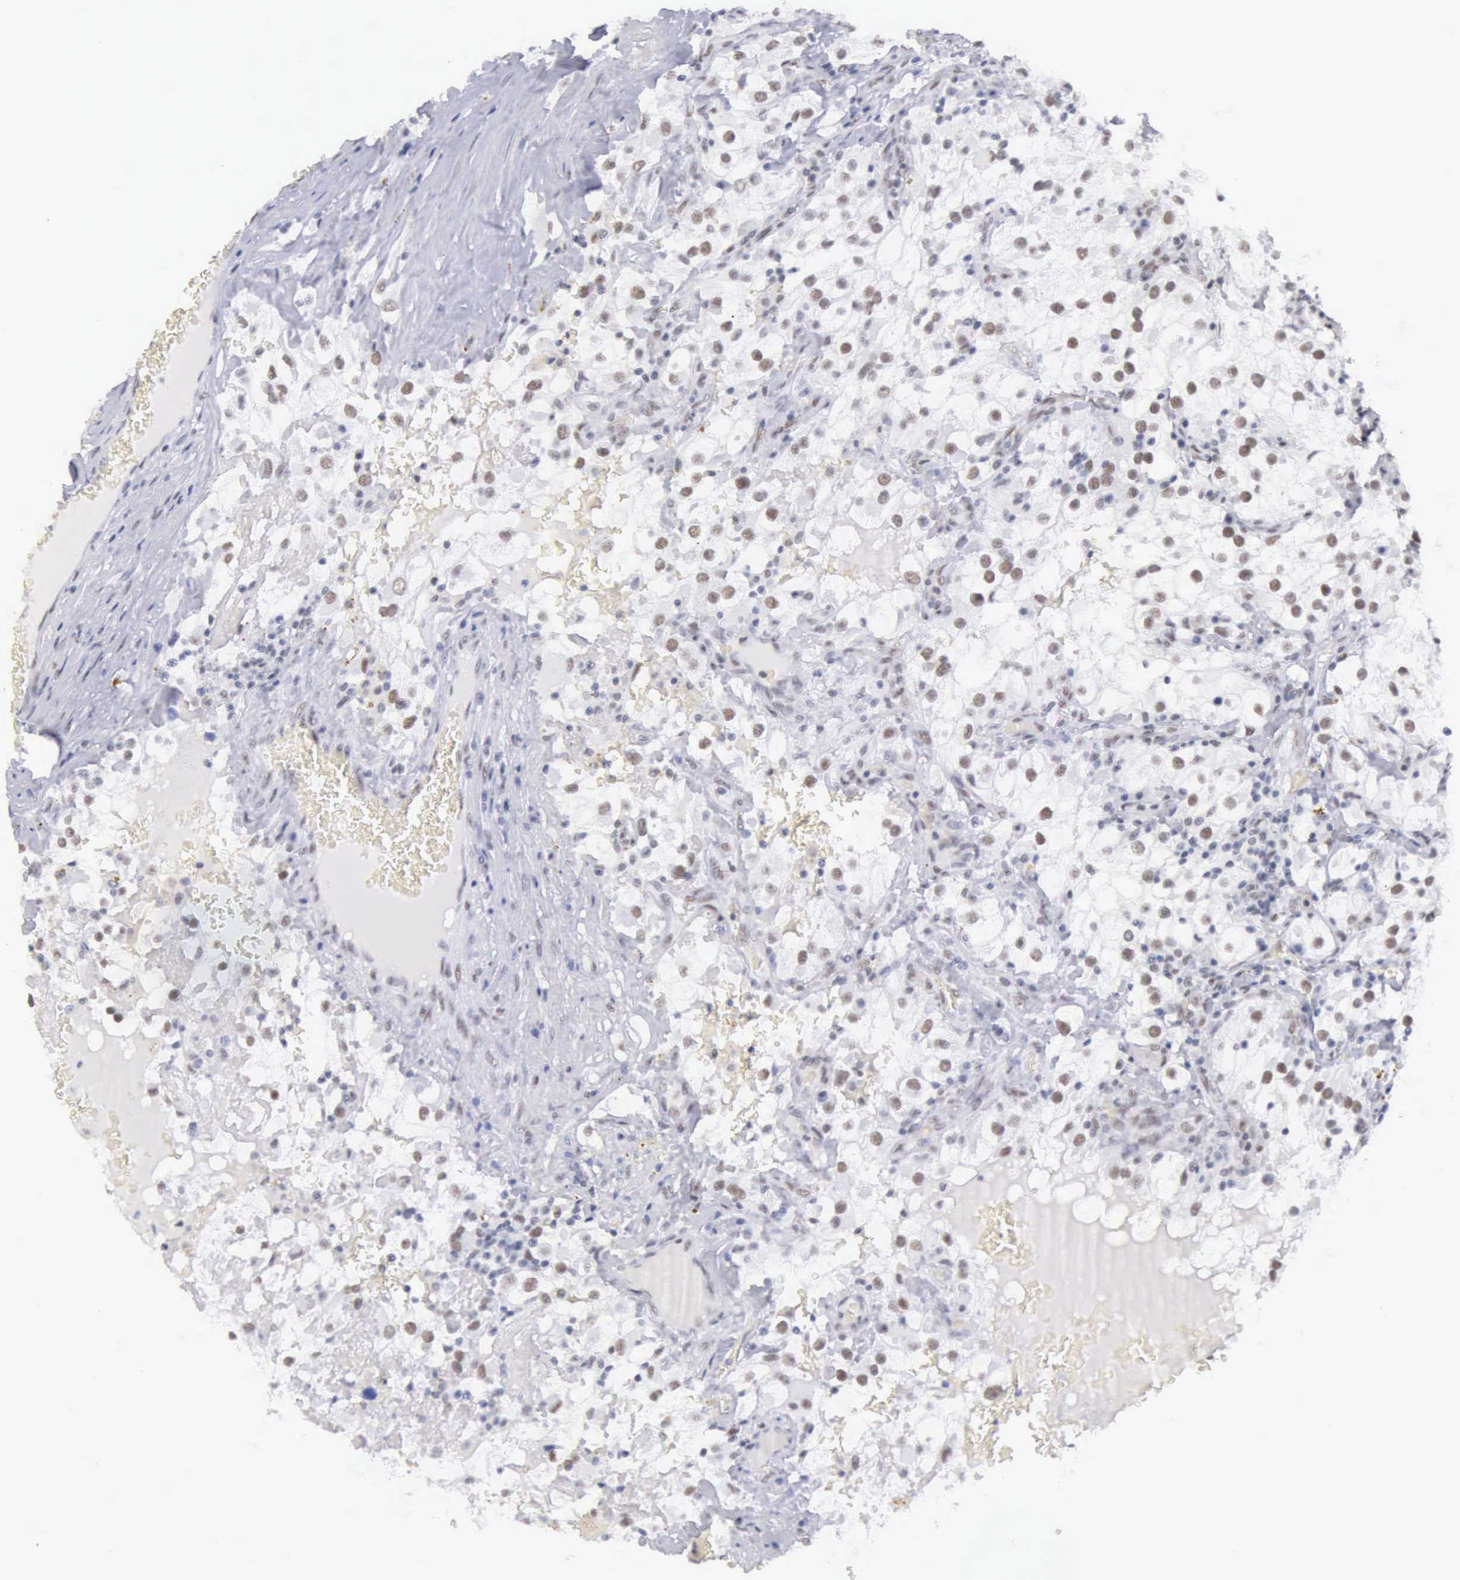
{"staining": {"intensity": "weak", "quantity": "25%-75%", "location": "nuclear"}, "tissue": "renal cancer", "cell_type": "Tumor cells", "image_type": "cancer", "snomed": [{"axis": "morphology", "description": "Adenocarcinoma, NOS"}, {"axis": "topography", "description": "Kidney"}], "caption": "Renal cancer tissue displays weak nuclear positivity in about 25%-75% of tumor cells", "gene": "EP300", "patient": {"sex": "female", "age": 52}}